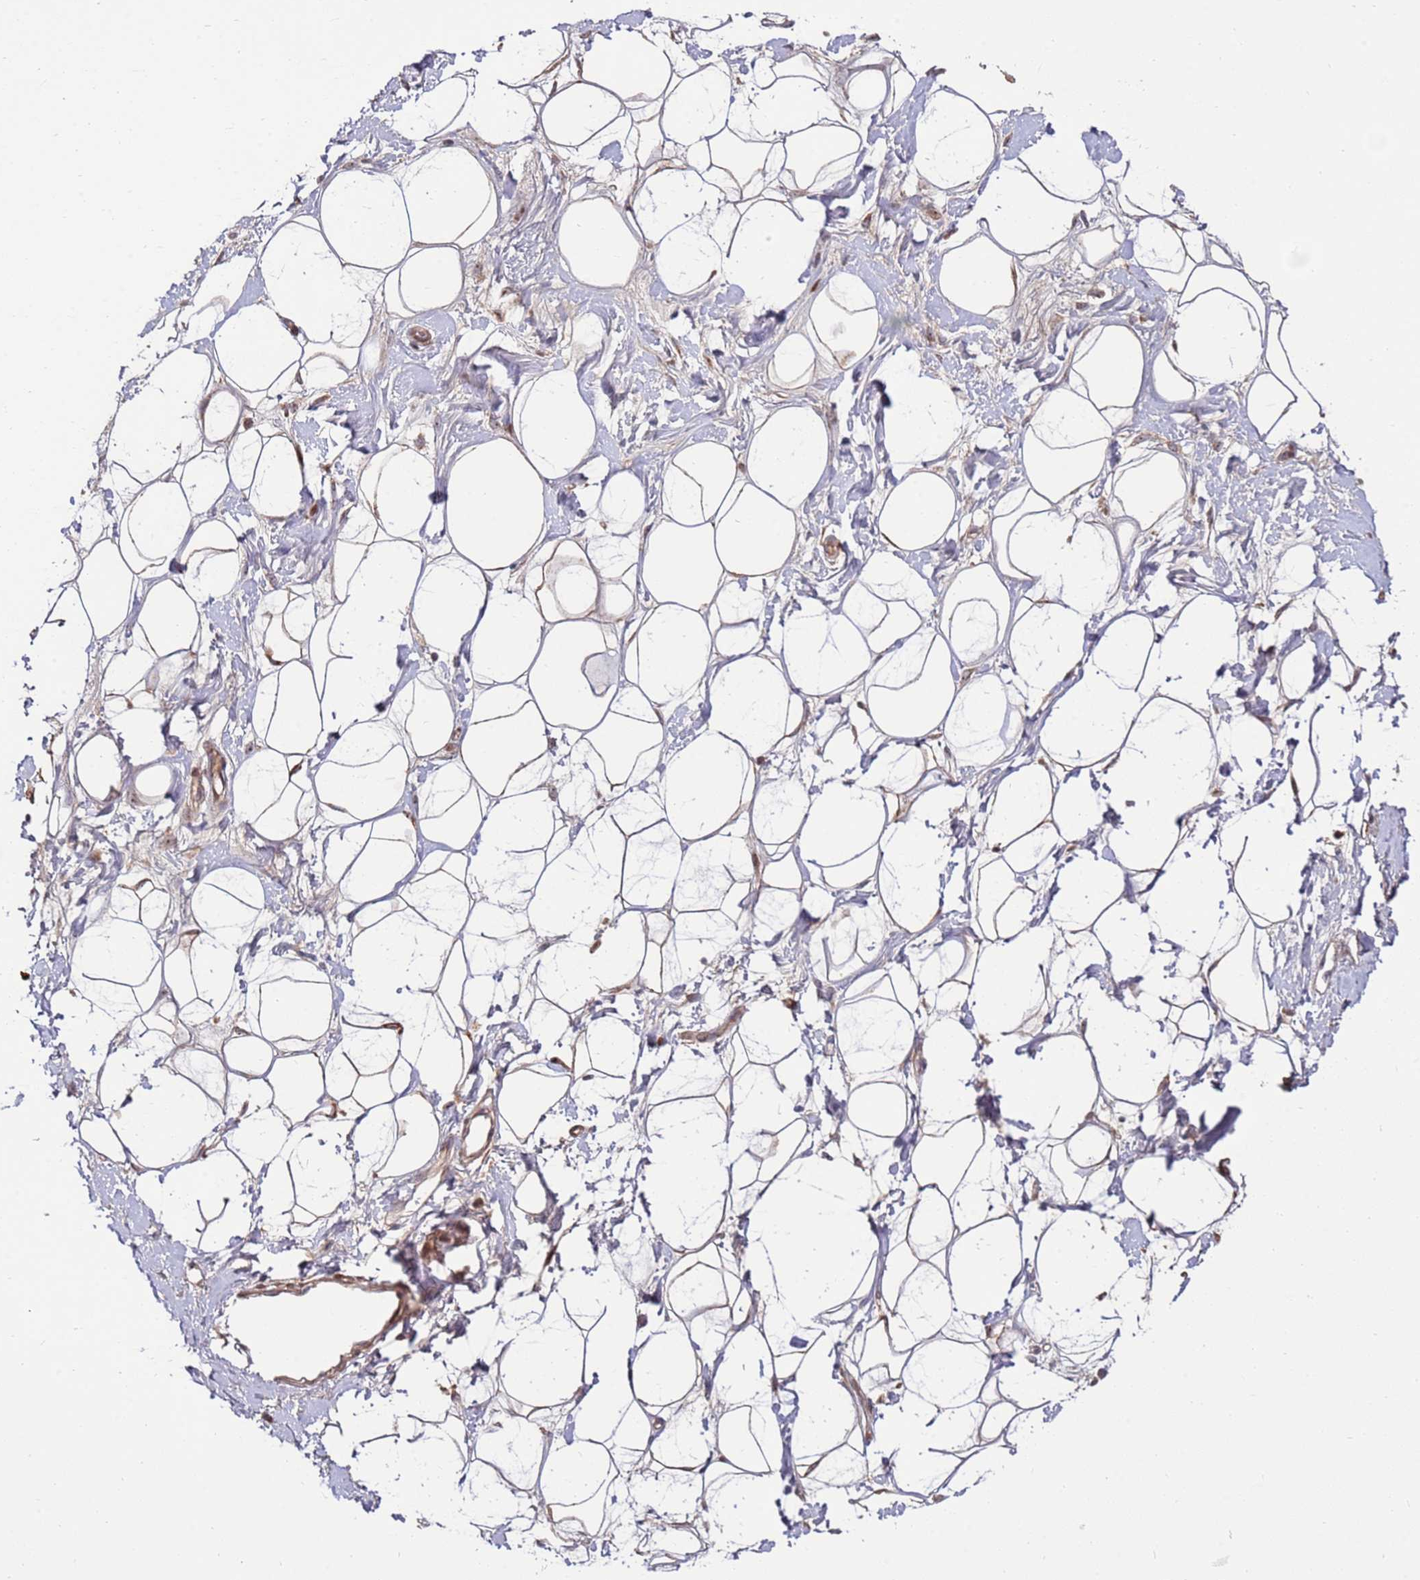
{"staining": {"intensity": "moderate", "quantity": ">75%", "location": "cytoplasmic/membranous,nuclear"}, "tissue": "adipose tissue", "cell_type": "Adipocytes", "image_type": "normal", "snomed": [{"axis": "morphology", "description": "Normal tissue, NOS"}, {"axis": "topography", "description": "Breast"}], "caption": "DAB immunohistochemical staining of unremarkable adipose tissue shows moderate cytoplasmic/membranous,nuclear protein staining in about >75% of adipocytes. The protein of interest is shown in brown color, while the nuclei are stained blue.", "gene": "KIF25", "patient": {"sex": "female", "age": 26}}